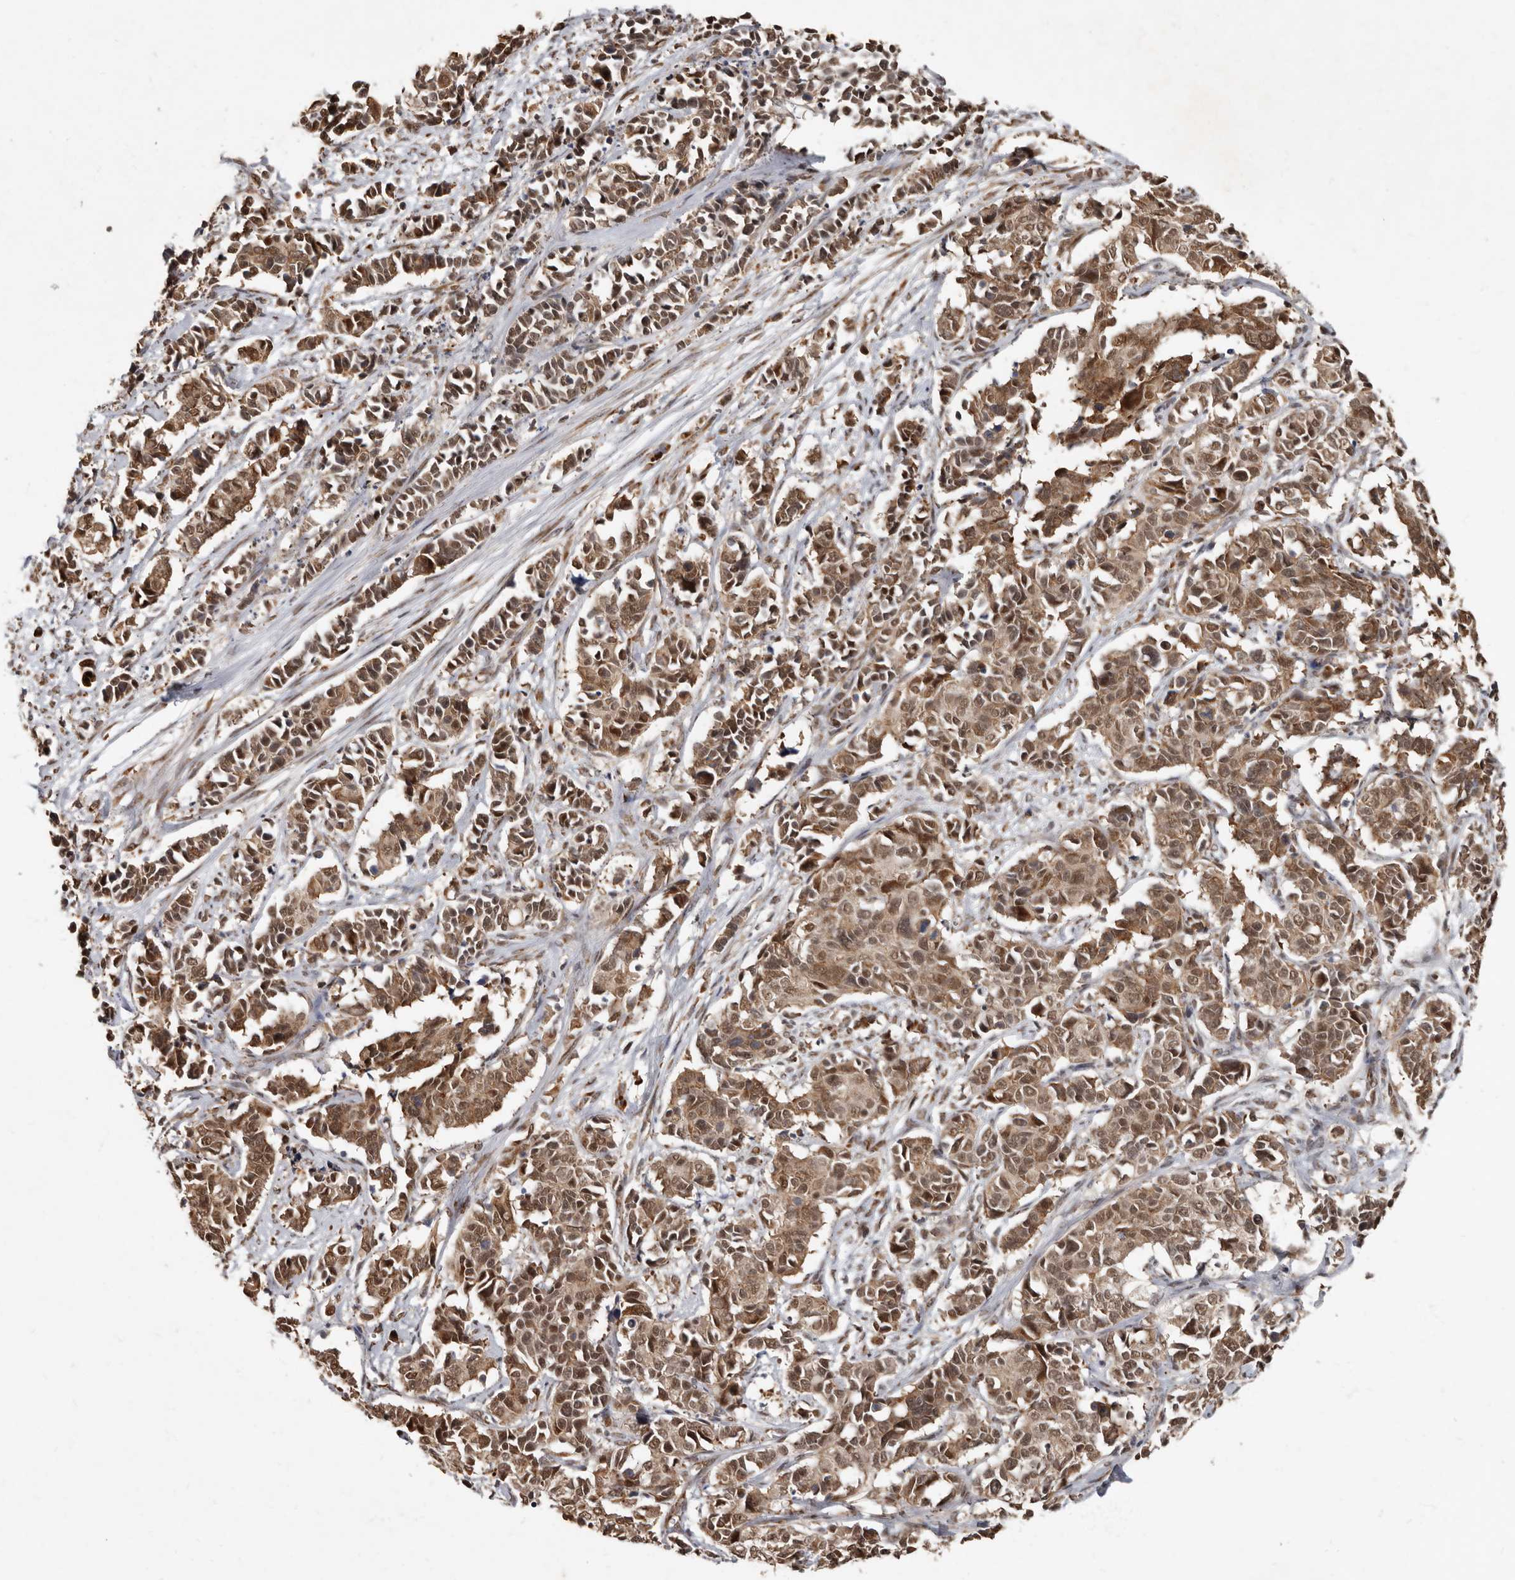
{"staining": {"intensity": "moderate", "quantity": ">75%", "location": "cytoplasmic/membranous,nuclear"}, "tissue": "cervical cancer", "cell_type": "Tumor cells", "image_type": "cancer", "snomed": [{"axis": "morphology", "description": "Normal tissue, NOS"}, {"axis": "morphology", "description": "Squamous cell carcinoma, NOS"}, {"axis": "topography", "description": "Cervix"}], "caption": "Immunohistochemical staining of human cervical cancer (squamous cell carcinoma) shows medium levels of moderate cytoplasmic/membranous and nuclear expression in approximately >75% of tumor cells.", "gene": "LRGUK", "patient": {"sex": "female", "age": 35}}